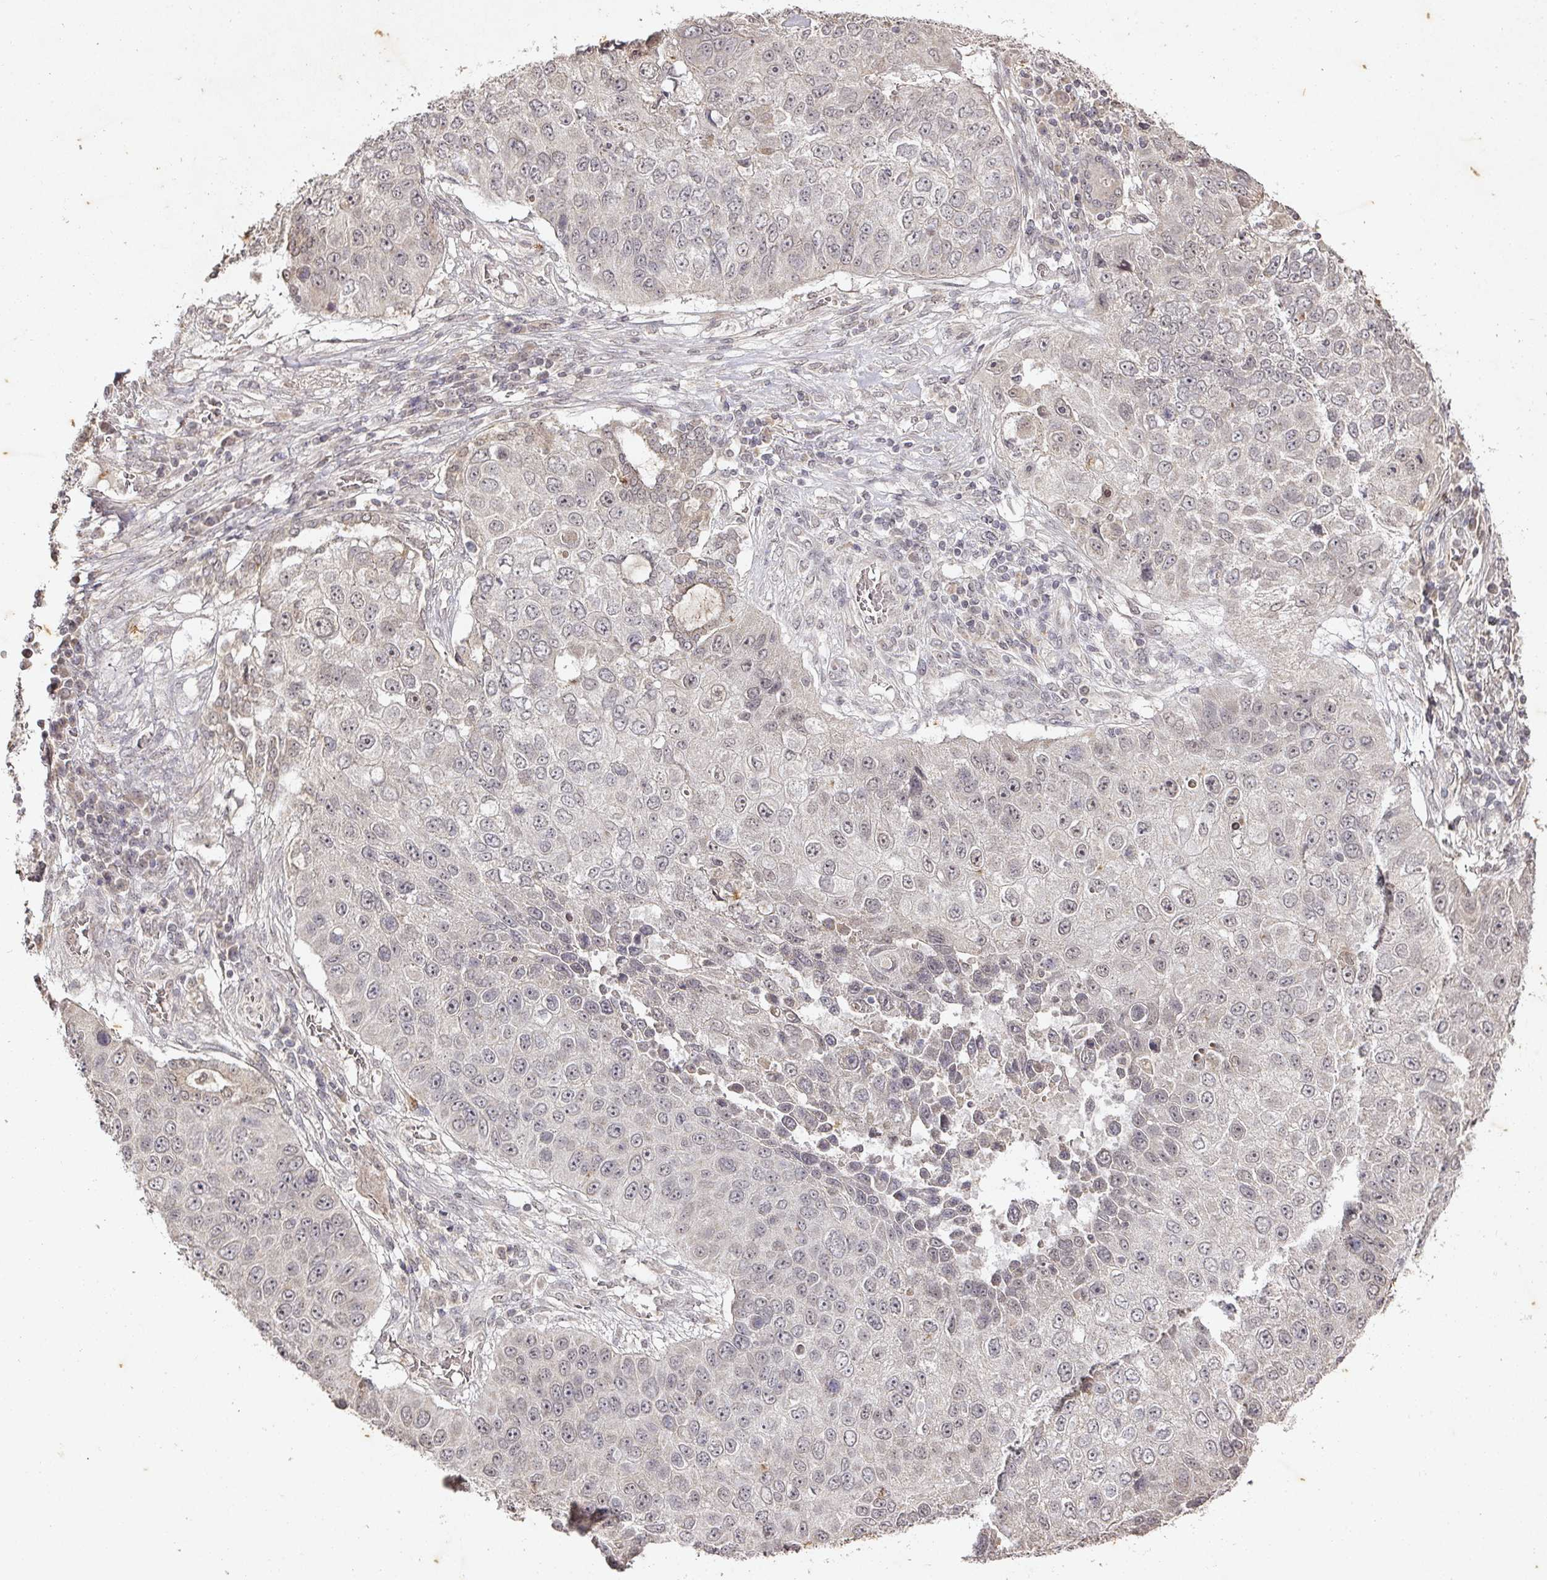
{"staining": {"intensity": "negative", "quantity": "none", "location": "none"}, "tissue": "lung cancer", "cell_type": "Tumor cells", "image_type": "cancer", "snomed": [{"axis": "morphology", "description": "Squamous cell carcinoma, NOS"}, {"axis": "topography", "description": "Lung"}], "caption": "The micrograph demonstrates no staining of tumor cells in lung squamous cell carcinoma.", "gene": "CAPN5", "patient": {"sex": "male", "age": 61}}